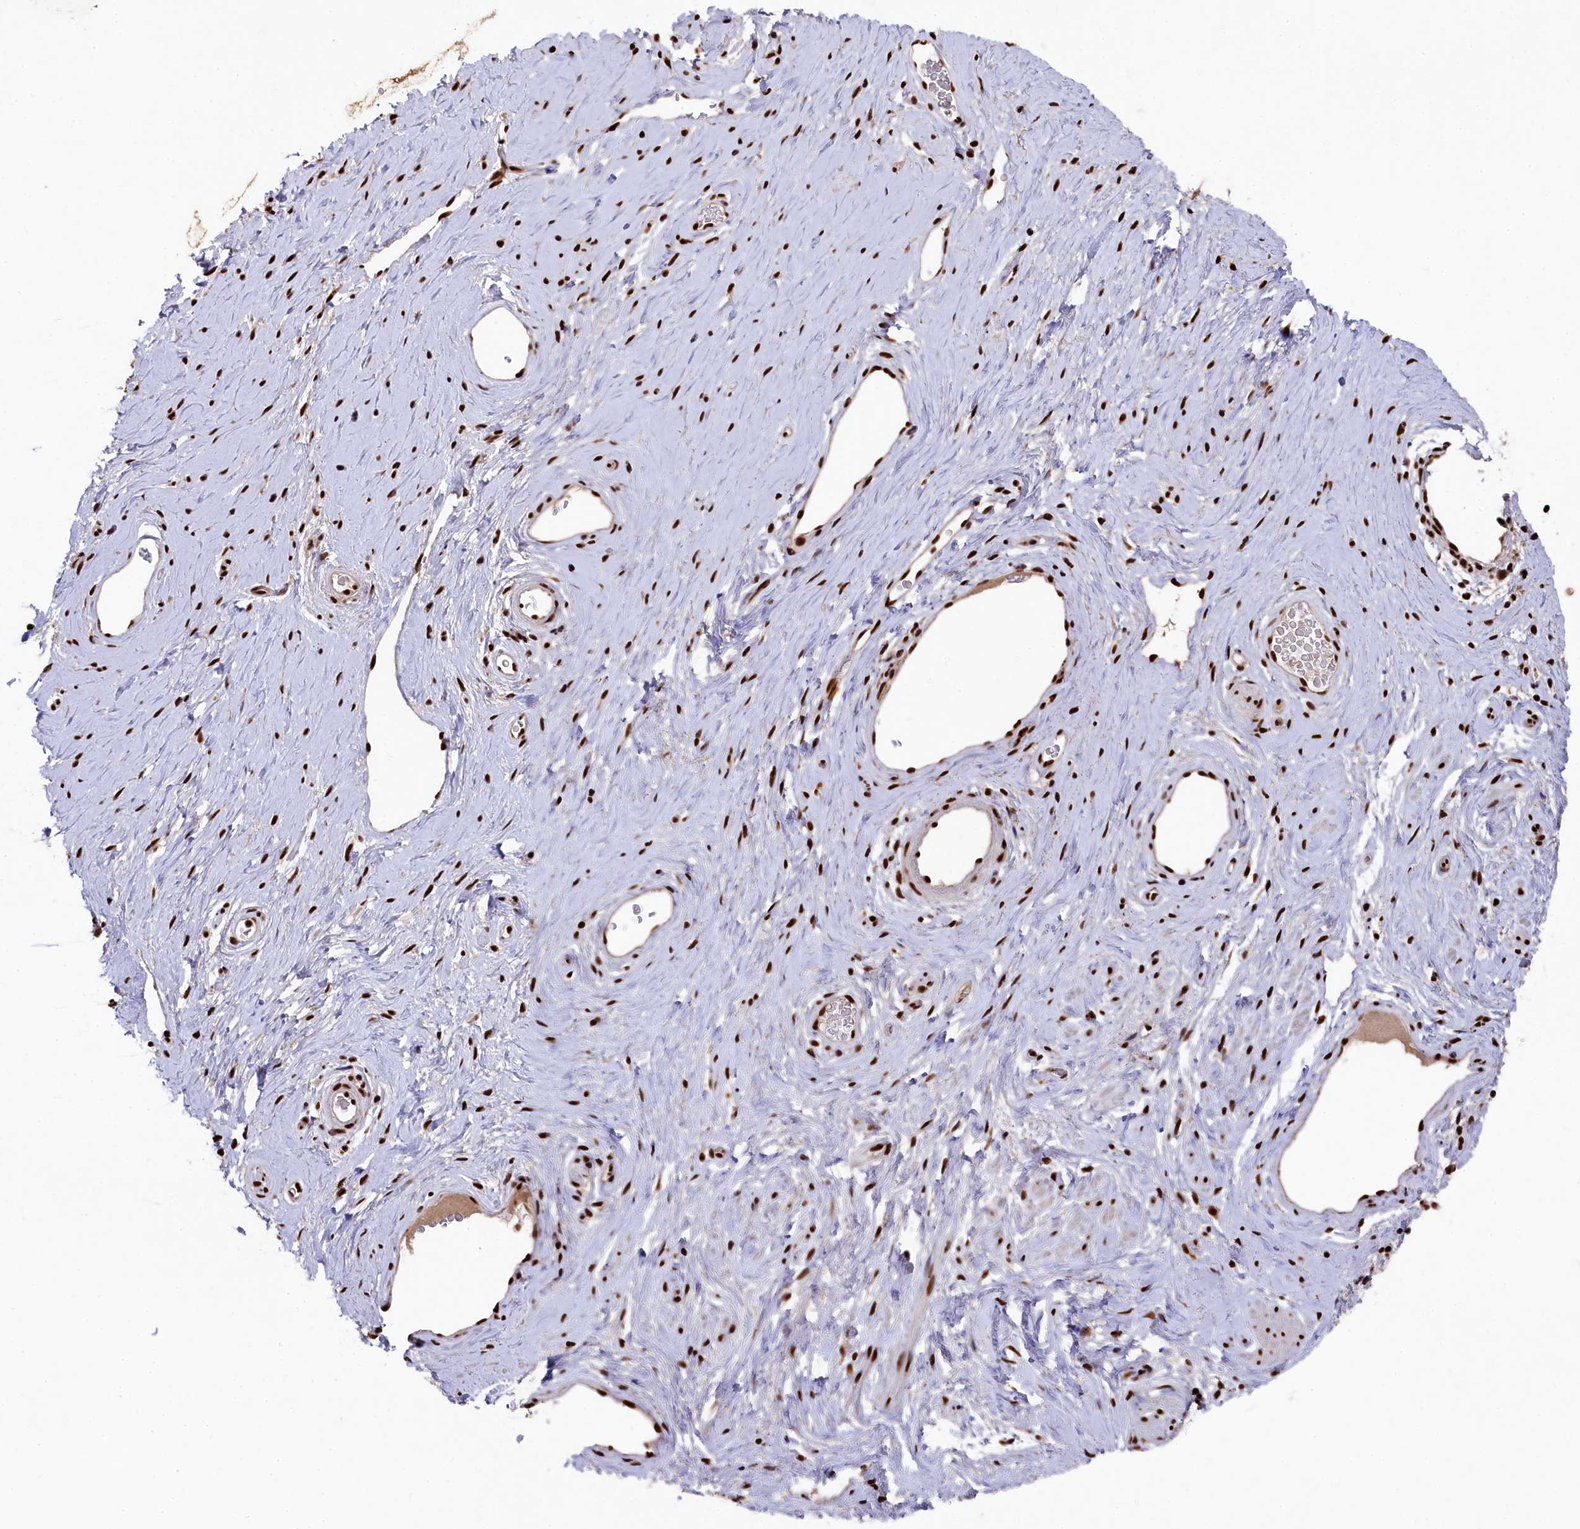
{"staining": {"intensity": "strong", "quantity": ">75%", "location": "nuclear"}, "tissue": "adipose tissue", "cell_type": "Adipocytes", "image_type": "normal", "snomed": [{"axis": "morphology", "description": "Normal tissue, NOS"}, {"axis": "morphology", "description": "Adenocarcinoma, NOS"}, {"axis": "topography", "description": "Rectum"}, {"axis": "topography", "description": "Vagina"}, {"axis": "topography", "description": "Peripheral nerve tissue"}], "caption": "Human adipose tissue stained with a protein marker exhibits strong staining in adipocytes.", "gene": "PRPF31", "patient": {"sex": "female", "age": 71}}